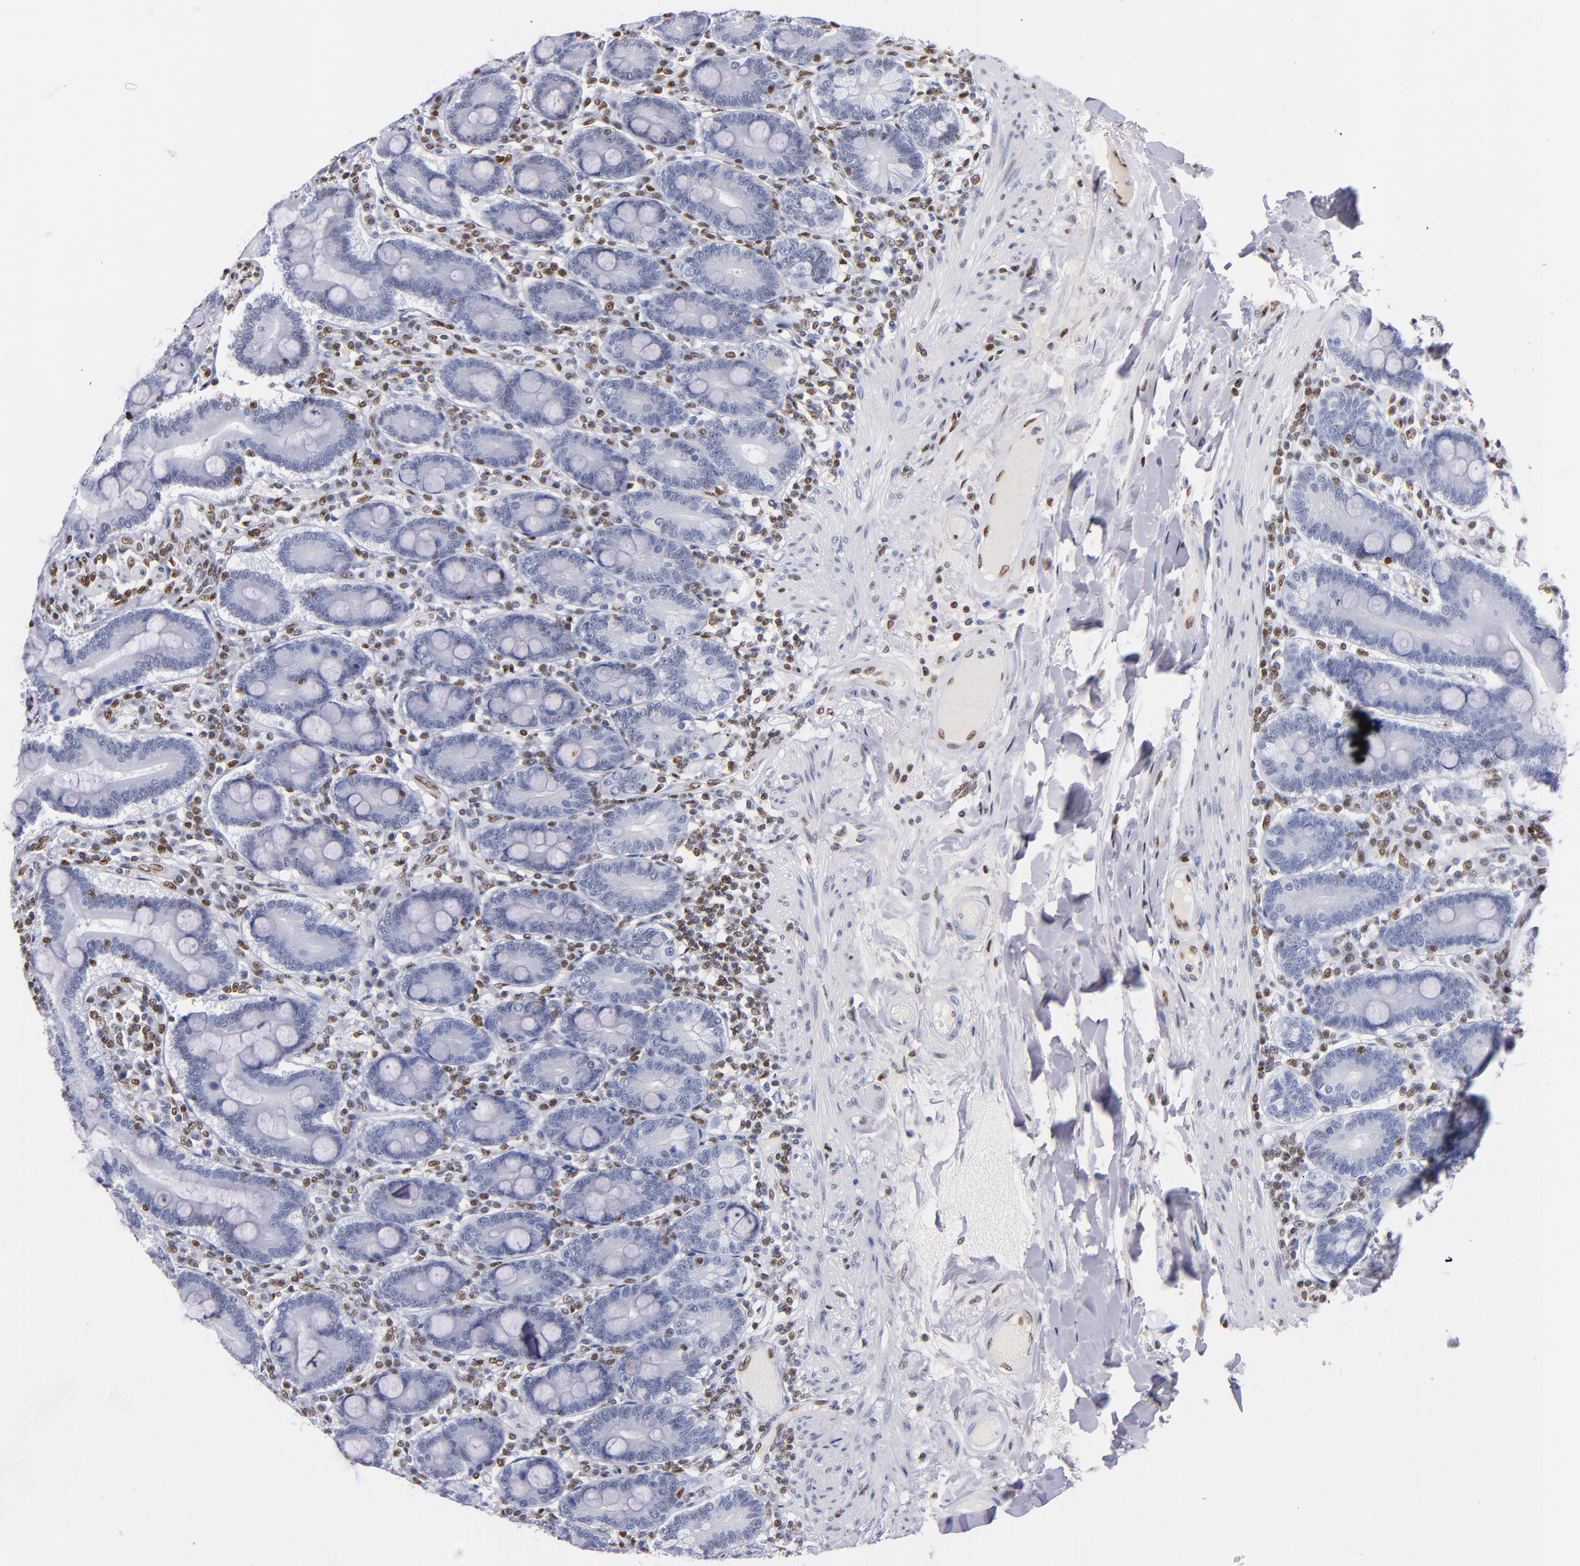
{"staining": {"intensity": "negative", "quantity": "none", "location": "none"}, "tissue": "duodenum", "cell_type": "Glandular cells", "image_type": "normal", "snomed": [{"axis": "morphology", "description": "Normal tissue, NOS"}, {"axis": "topography", "description": "Duodenum"}], "caption": "Immunohistochemistry (IHC) of unremarkable duodenum displays no positivity in glandular cells.", "gene": "IFI16", "patient": {"sex": "female", "age": 64}}